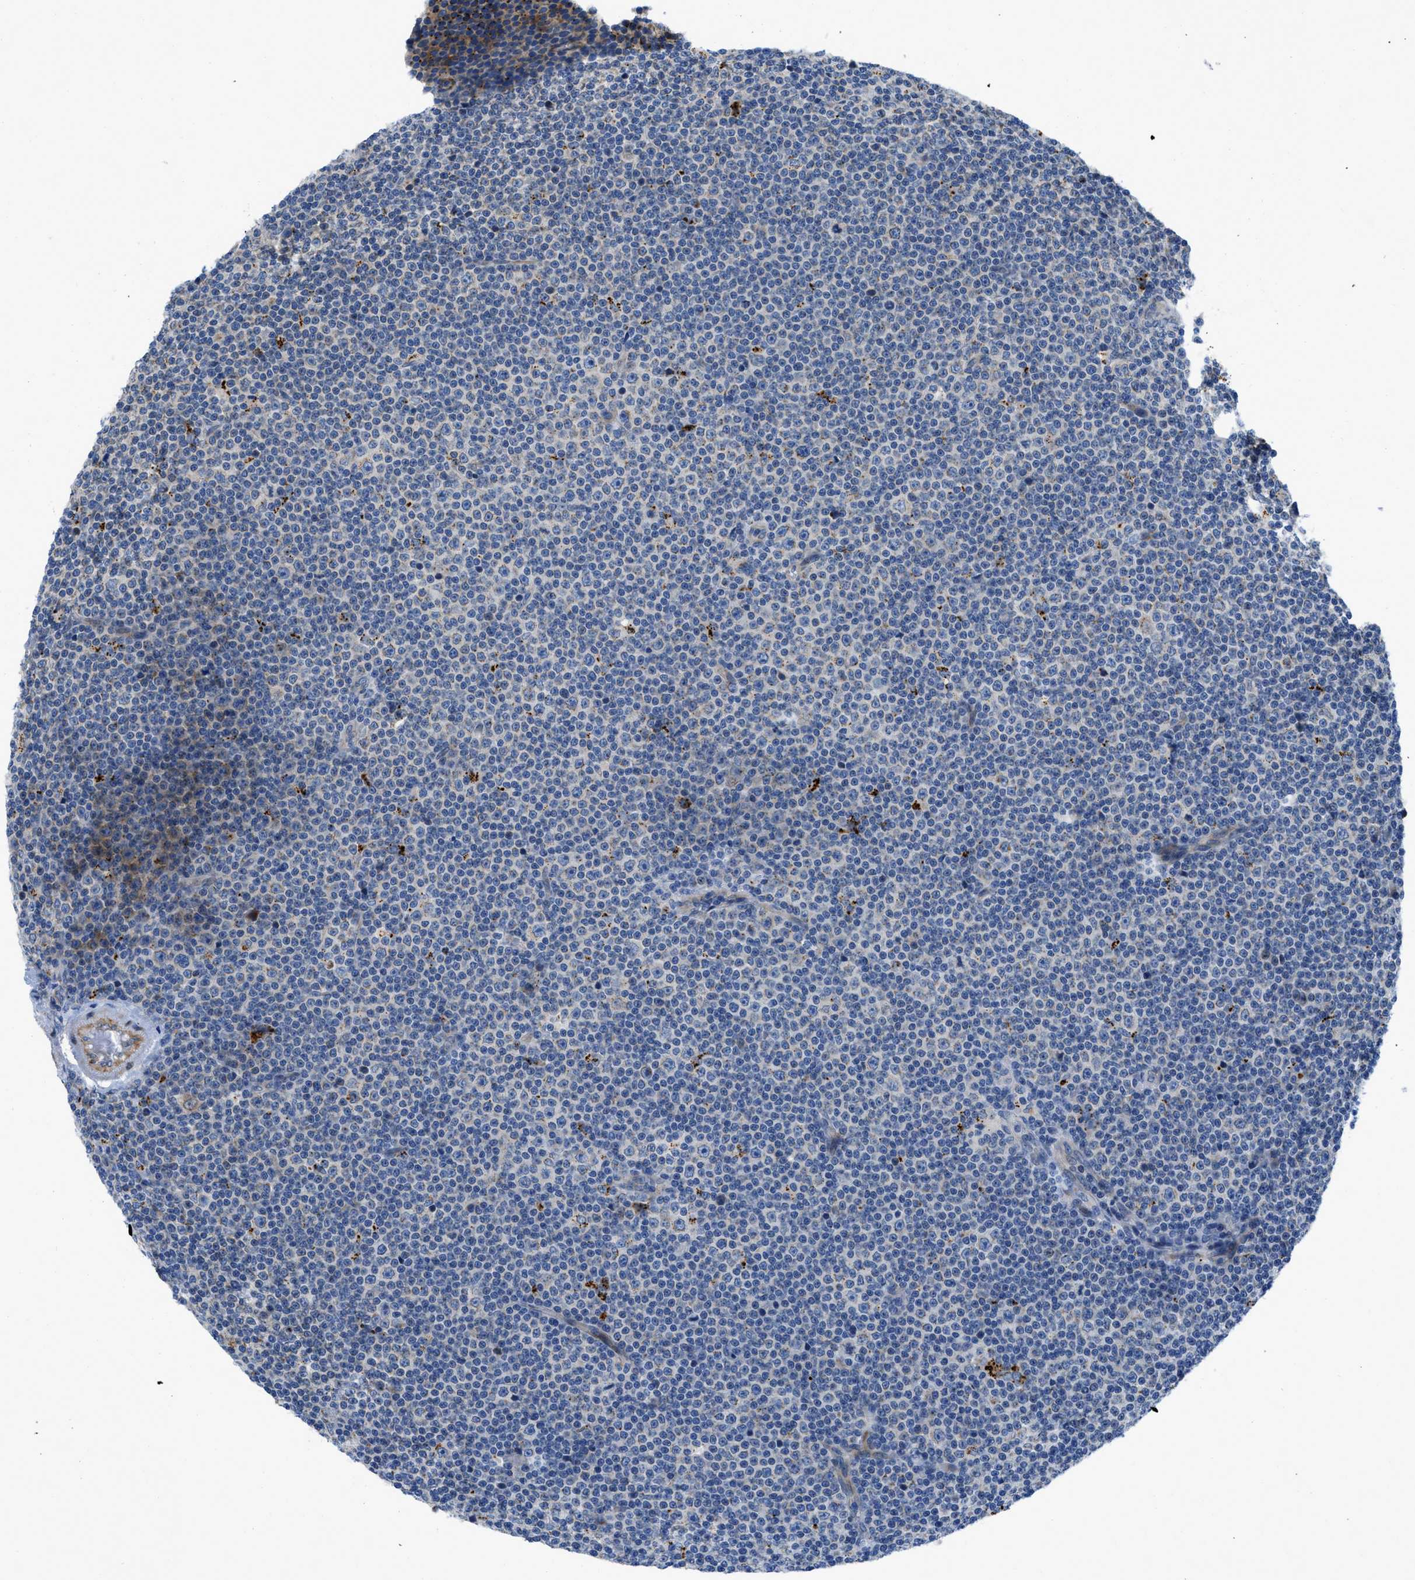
{"staining": {"intensity": "negative", "quantity": "none", "location": "none"}, "tissue": "lymphoma", "cell_type": "Tumor cells", "image_type": "cancer", "snomed": [{"axis": "morphology", "description": "Malignant lymphoma, non-Hodgkin's type, Low grade"}, {"axis": "topography", "description": "Lymph node"}], "caption": "A photomicrograph of human malignant lymphoma, non-Hodgkin's type (low-grade) is negative for staining in tumor cells.", "gene": "TMEM248", "patient": {"sex": "female", "age": 67}}